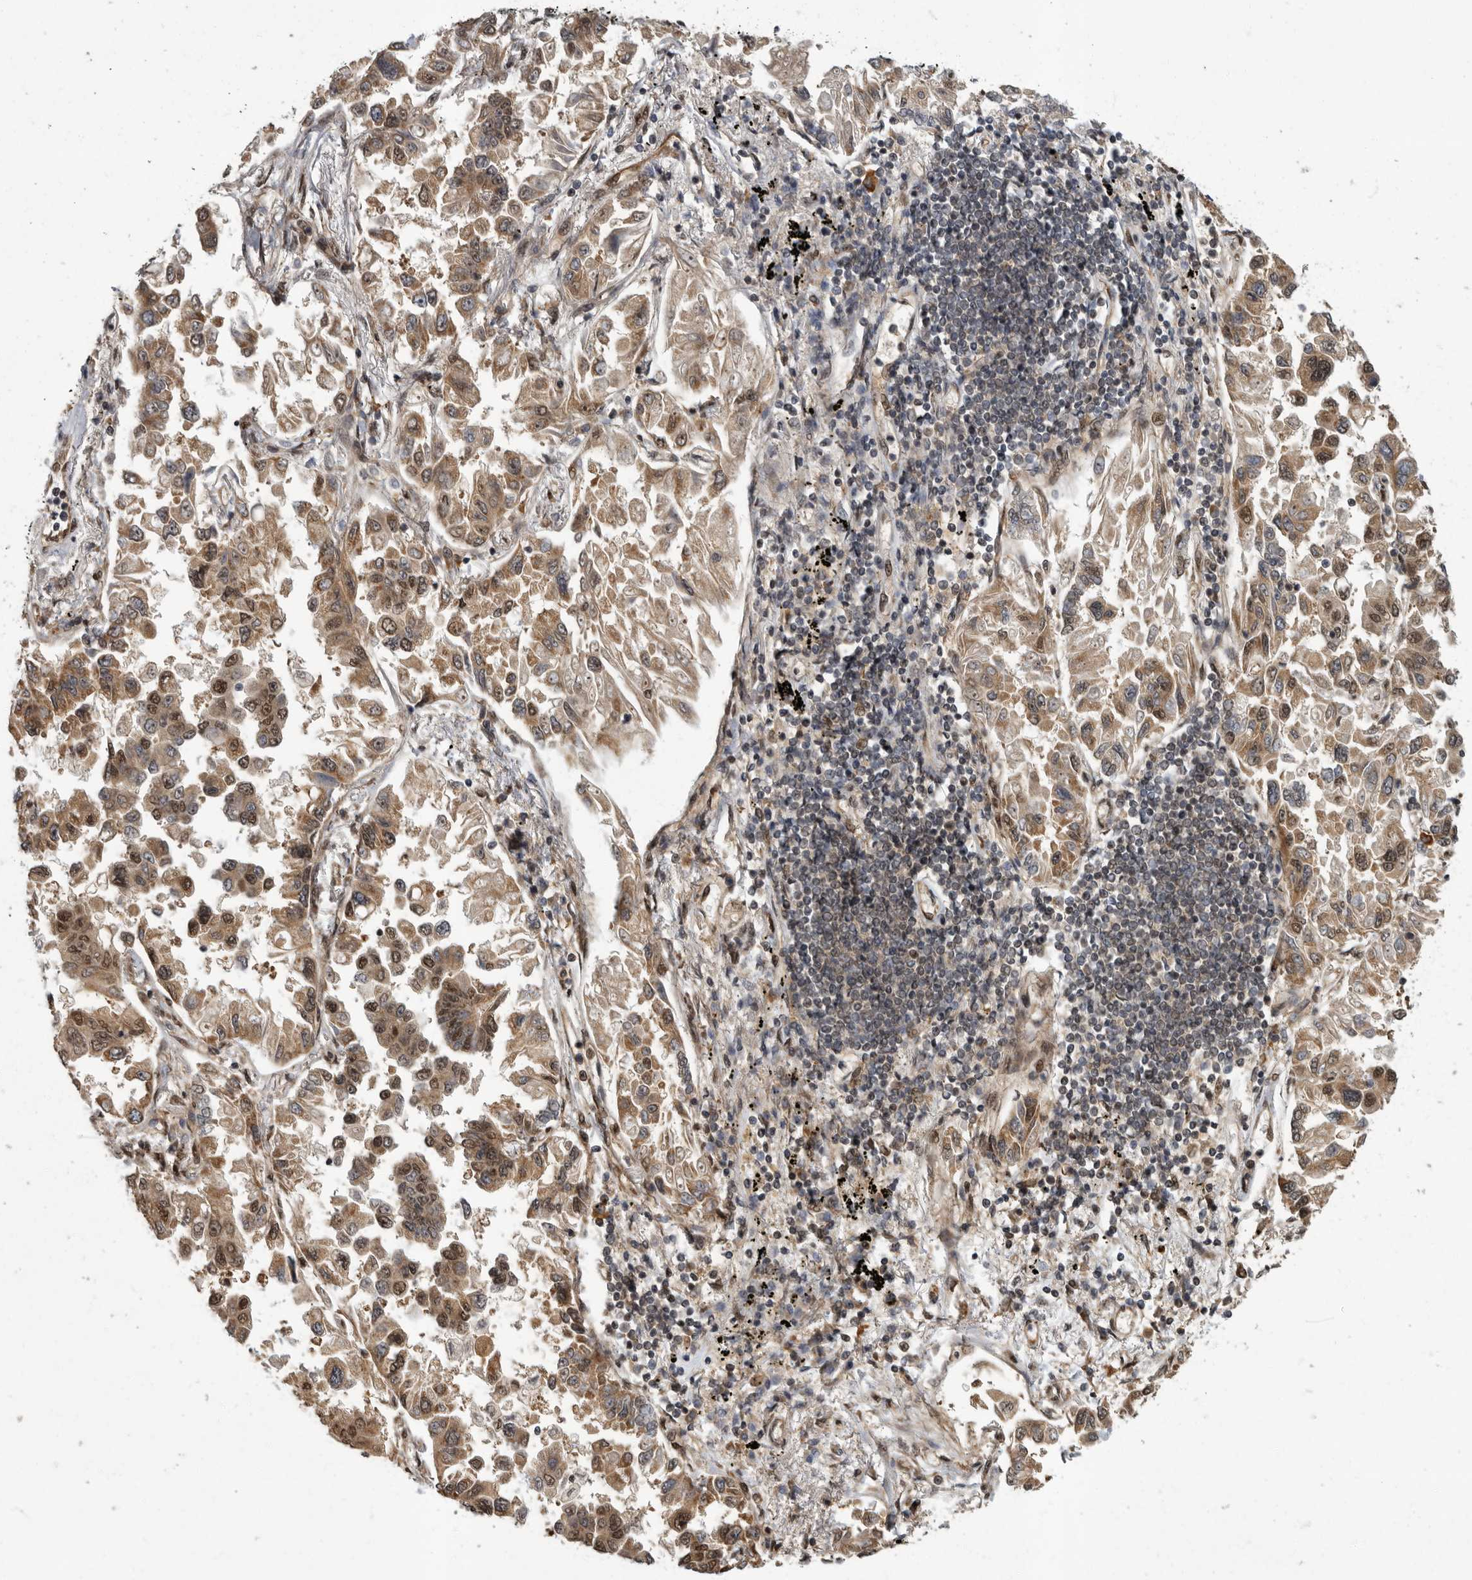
{"staining": {"intensity": "moderate", "quantity": ">75%", "location": "cytoplasmic/membranous,nuclear"}, "tissue": "lung cancer", "cell_type": "Tumor cells", "image_type": "cancer", "snomed": [{"axis": "morphology", "description": "Adenocarcinoma, NOS"}, {"axis": "topography", "description": "Lung"}], "caption": "The histopathology image demonstrates staining of lung cancer (adenocarcinoma), revealing moderate cytoplasmic/membranous and nuclear protein positivity (brown color) within tumor cells.", "gene": "VPS50", "patient": {"sex": "female", "age": 67}}